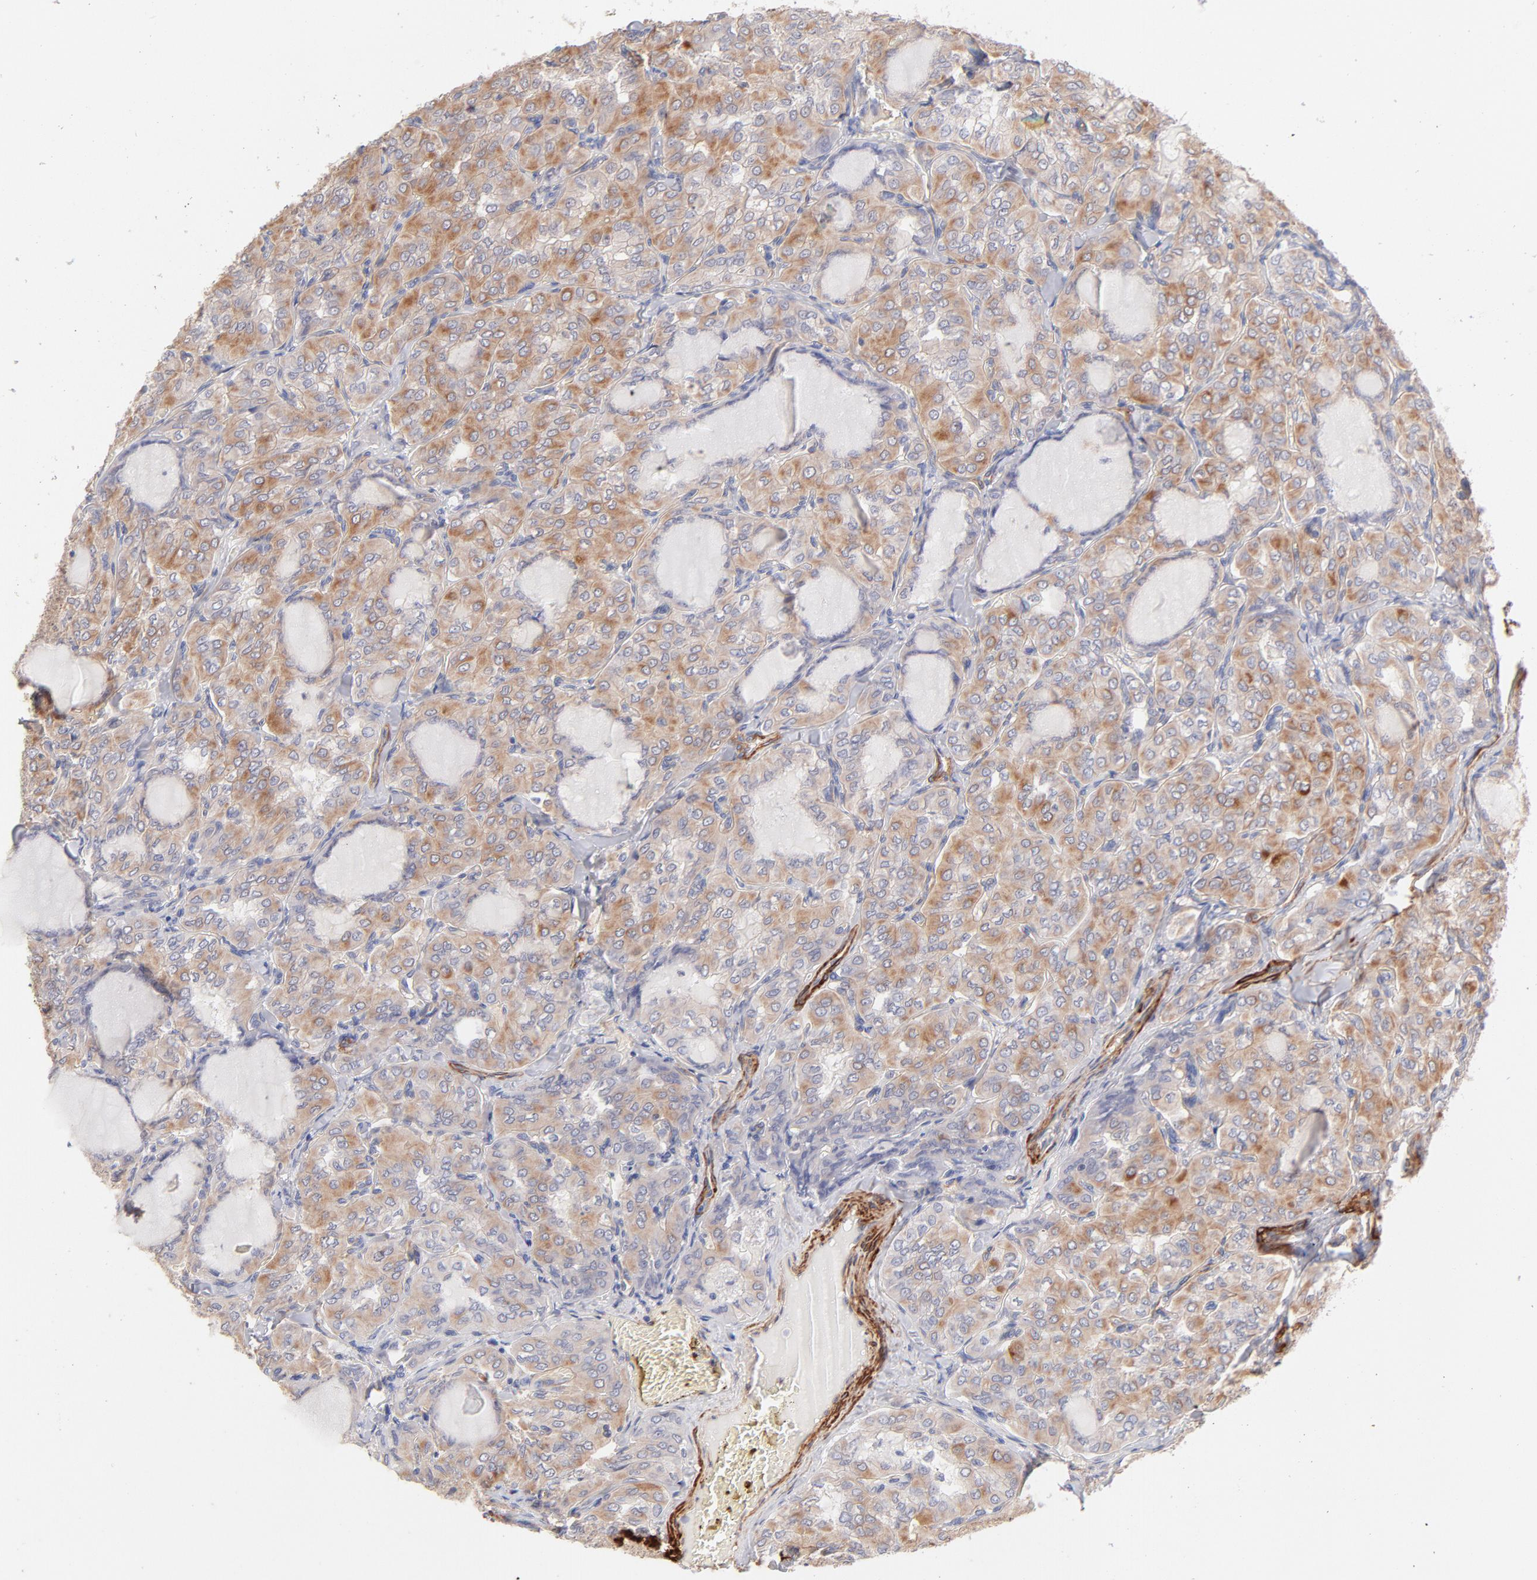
{"staining": {"intensity": "moderate", "quantity": ">75%", "location": "cytoplasmic/membranous"}, "tissue": "thyroid cancer", "cell_type": "Tumor cells", "image_type": "cancer", "snomed": [{"axis": "morphology", "description": "Papillary adenocarcinoma, NOS"}, {"axis": "topography", "description": "Thyroid gland"}], "caption": "Protein staining of thyroid papillary adenocarcinoma tissue displays moderate cytoplasmic/membranous expression in approximately >75% of tumor cells. (Stains: DAB in brown, nuclei in blue, Microscopy: brightfield microscopy at high magnification).", "gene": "LDLRAP1", "patient": {"sex": "male", "age": 20}}